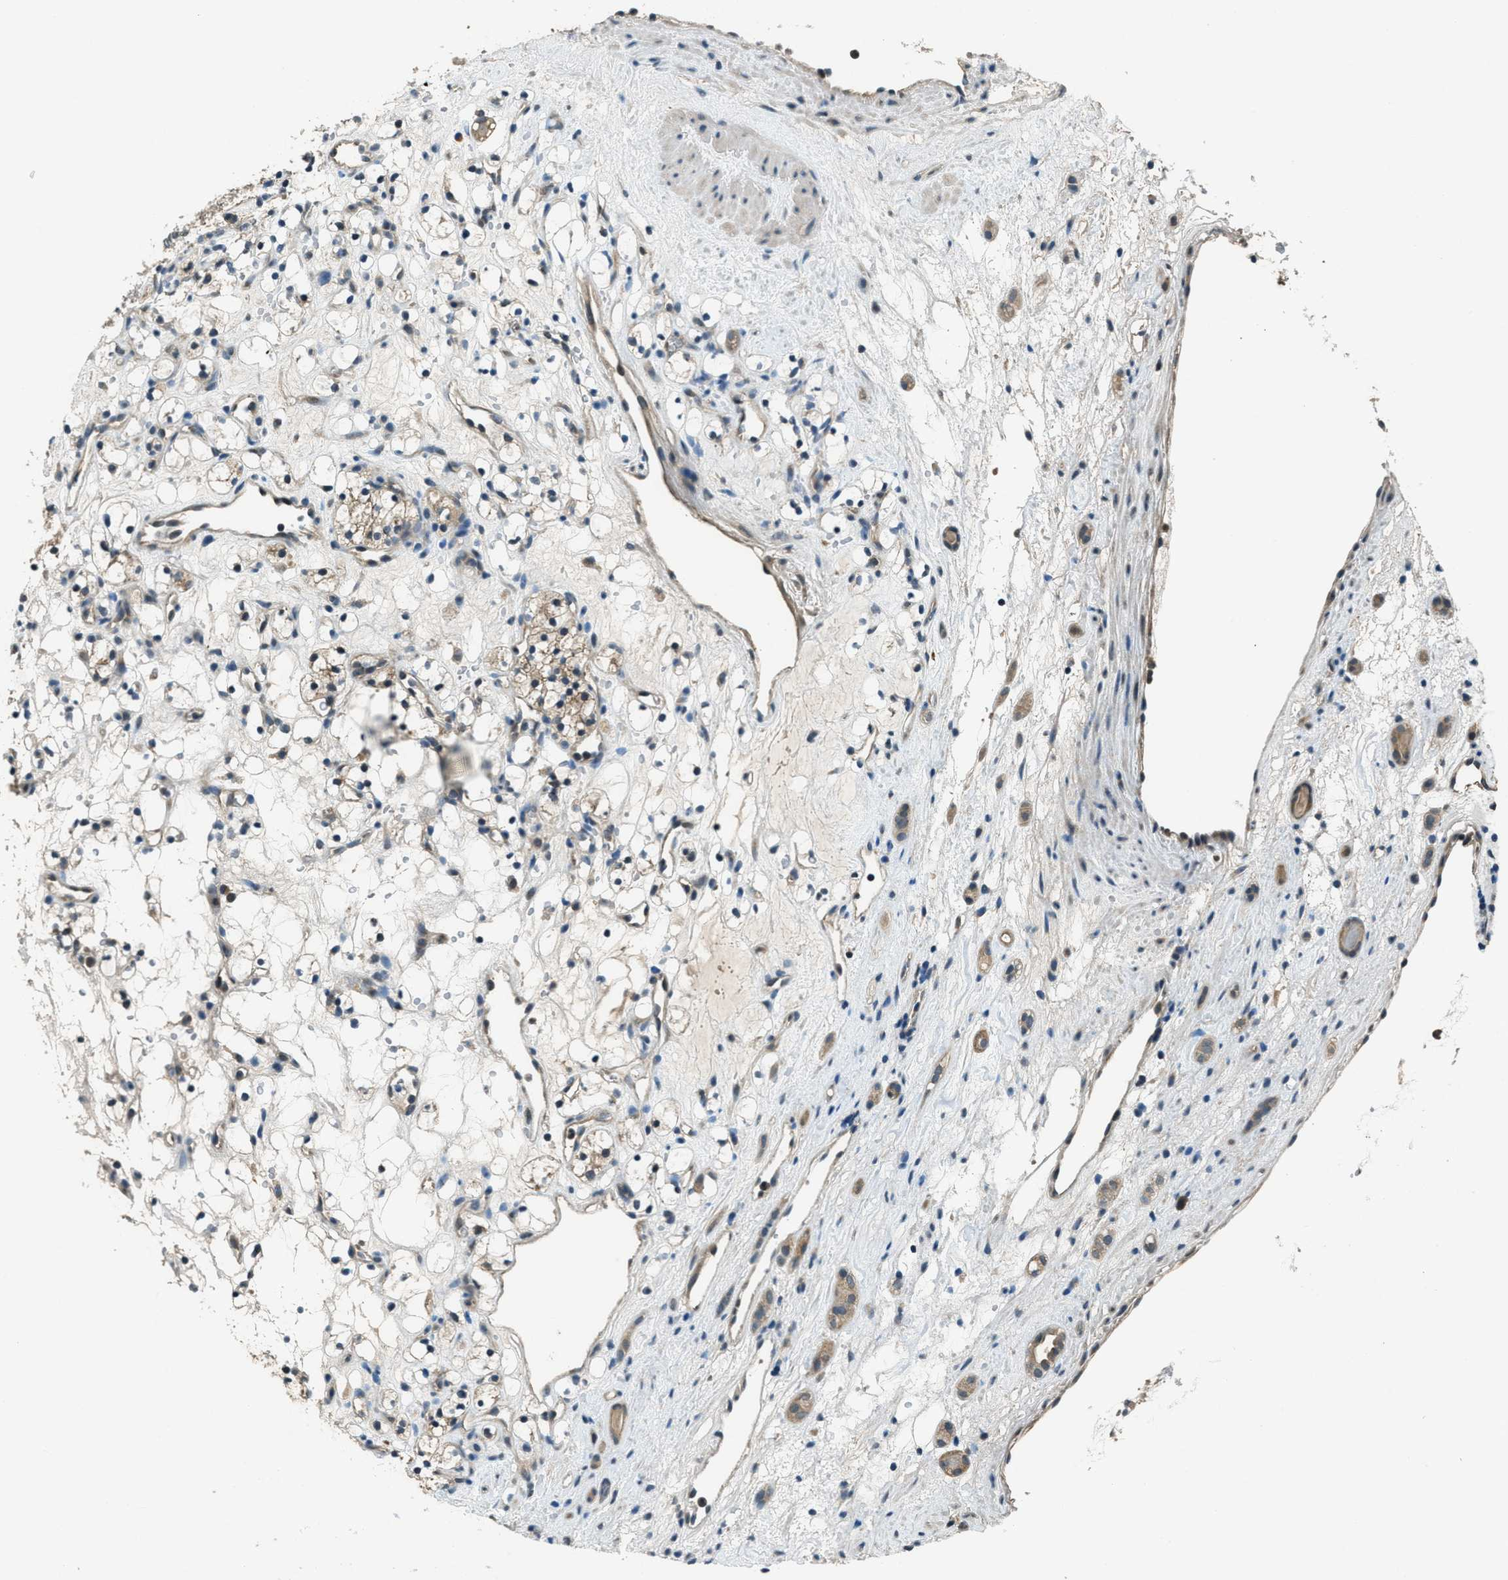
{"staining": {"intensity": "weak", "quantity": "<25%", "location": "cytoplasmic/membranous"}, "tissue": "renal cancer", "cell_type": "Tumor cells", "image_type": "cancer", "snomed": [{"axis": "morphology", "description": "Adenocarcinoma, NOS"}, {"axis": "topography", "description": "Kidney"}], "caption": "Immunohistochemistry (IHC) micrograph of neoplastic tissue: human renal cancer (adenocarcinoma) stained with DAB reveals no significant protein expression in tumor cells. (DAB (3,3'-diaminobenzidine) immunohistochemistry with hematoxylin counter stain).", "gene": "DUSP6", "patient": {"sex": "female", "age": 60}}